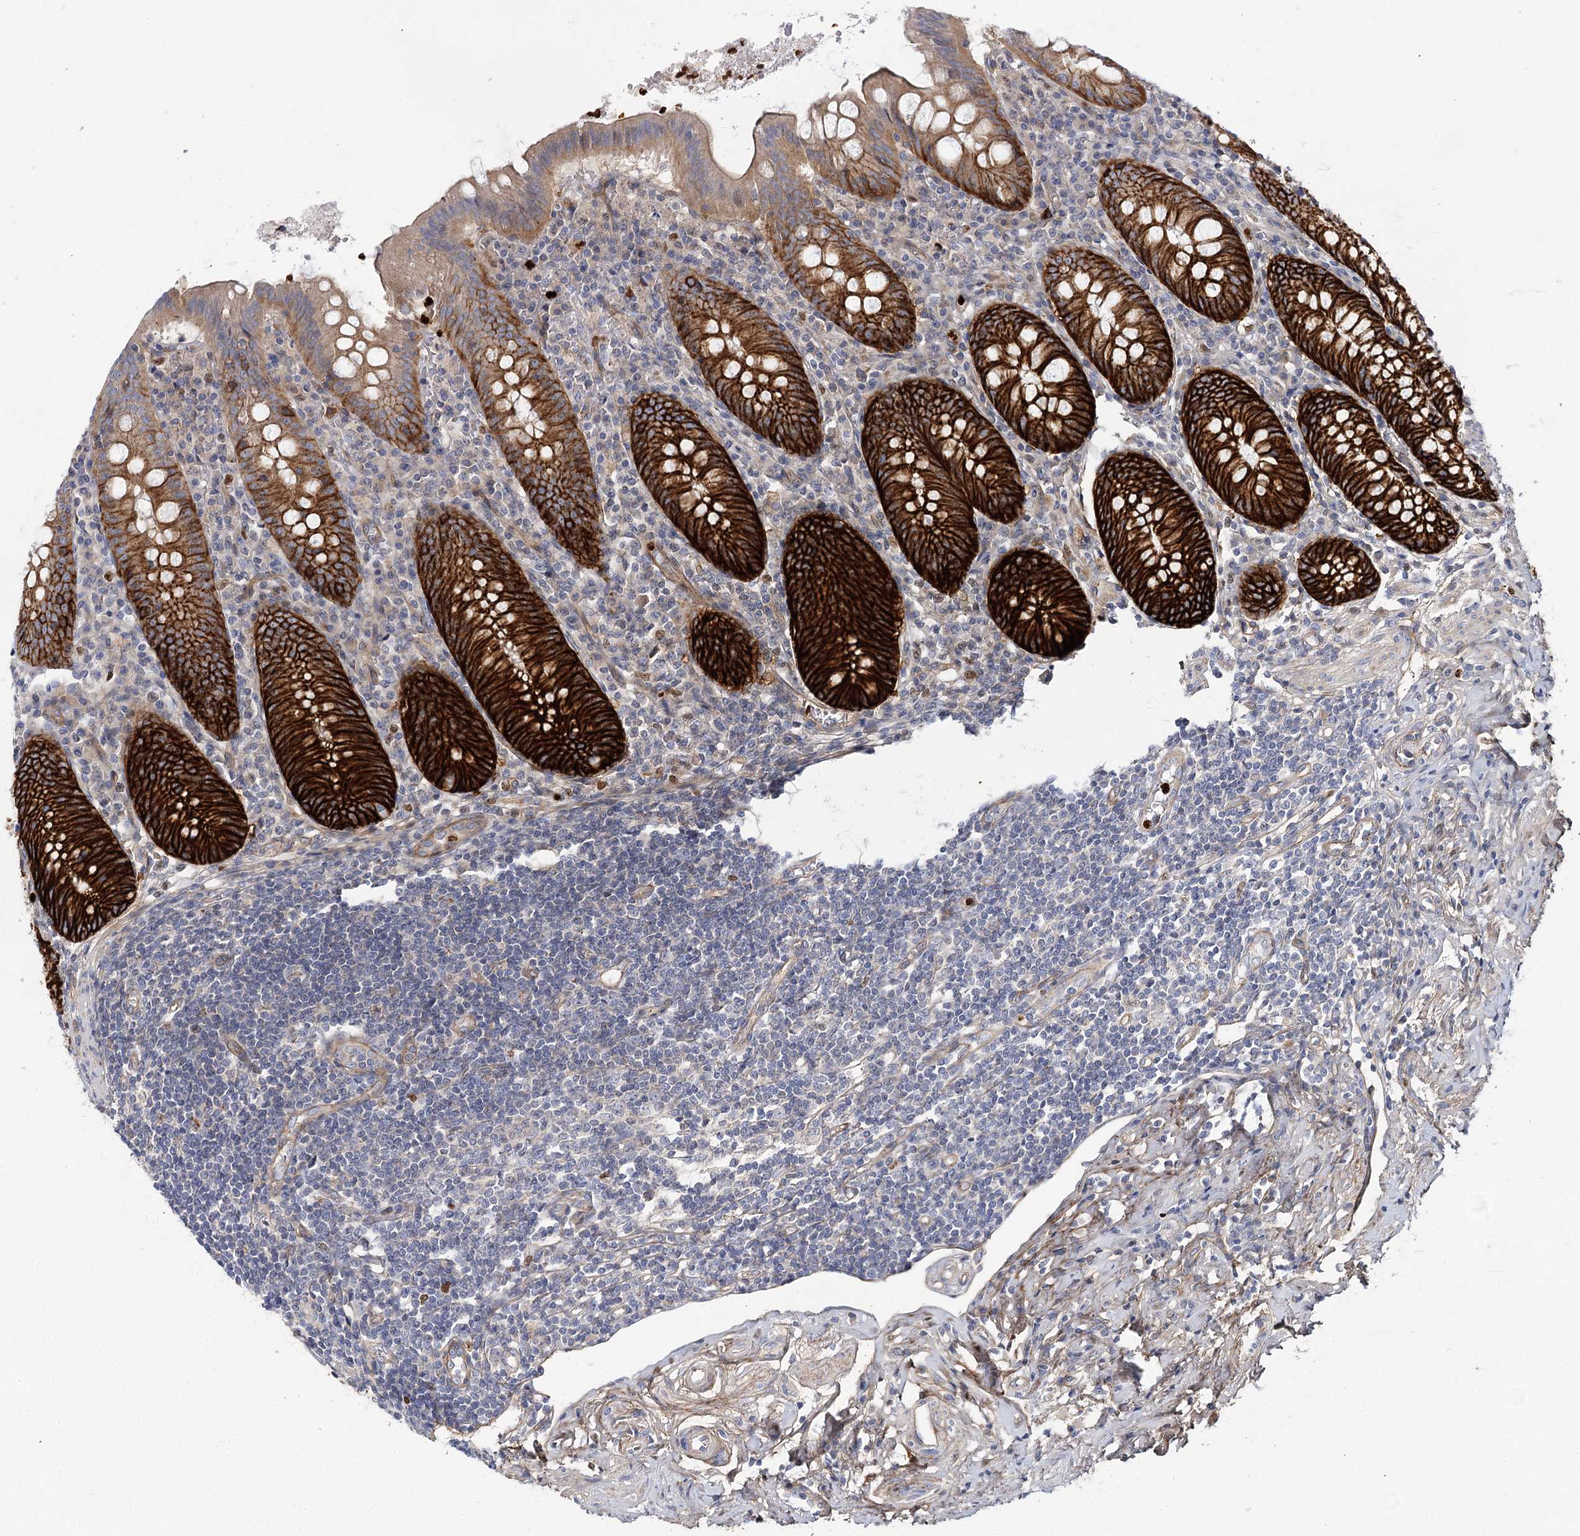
{"staining": {"intensity": "strong", "quantity": ">75%", "location": "cytoplasmic/membranous"}, "tissue": "appendix", "cell_type": "Glandular cells", "image_type": "normal", "snomed": [{"axis": "morphology", "description": "Normal tissue, NOS"}, {"axis": "topography", "description": "Appendix"}], "caption": "IHC photomicrograph of normal appendix: human appendix stained using immunohistochemistry displays high levels of strong protein expression localized specifically in the cytoplasmic/membranous of glandular cells, appearing as a cytoplasmic/membranous brown color.", "gene": "C11orf52", "patient": {"sex": "female", "age": 54}}